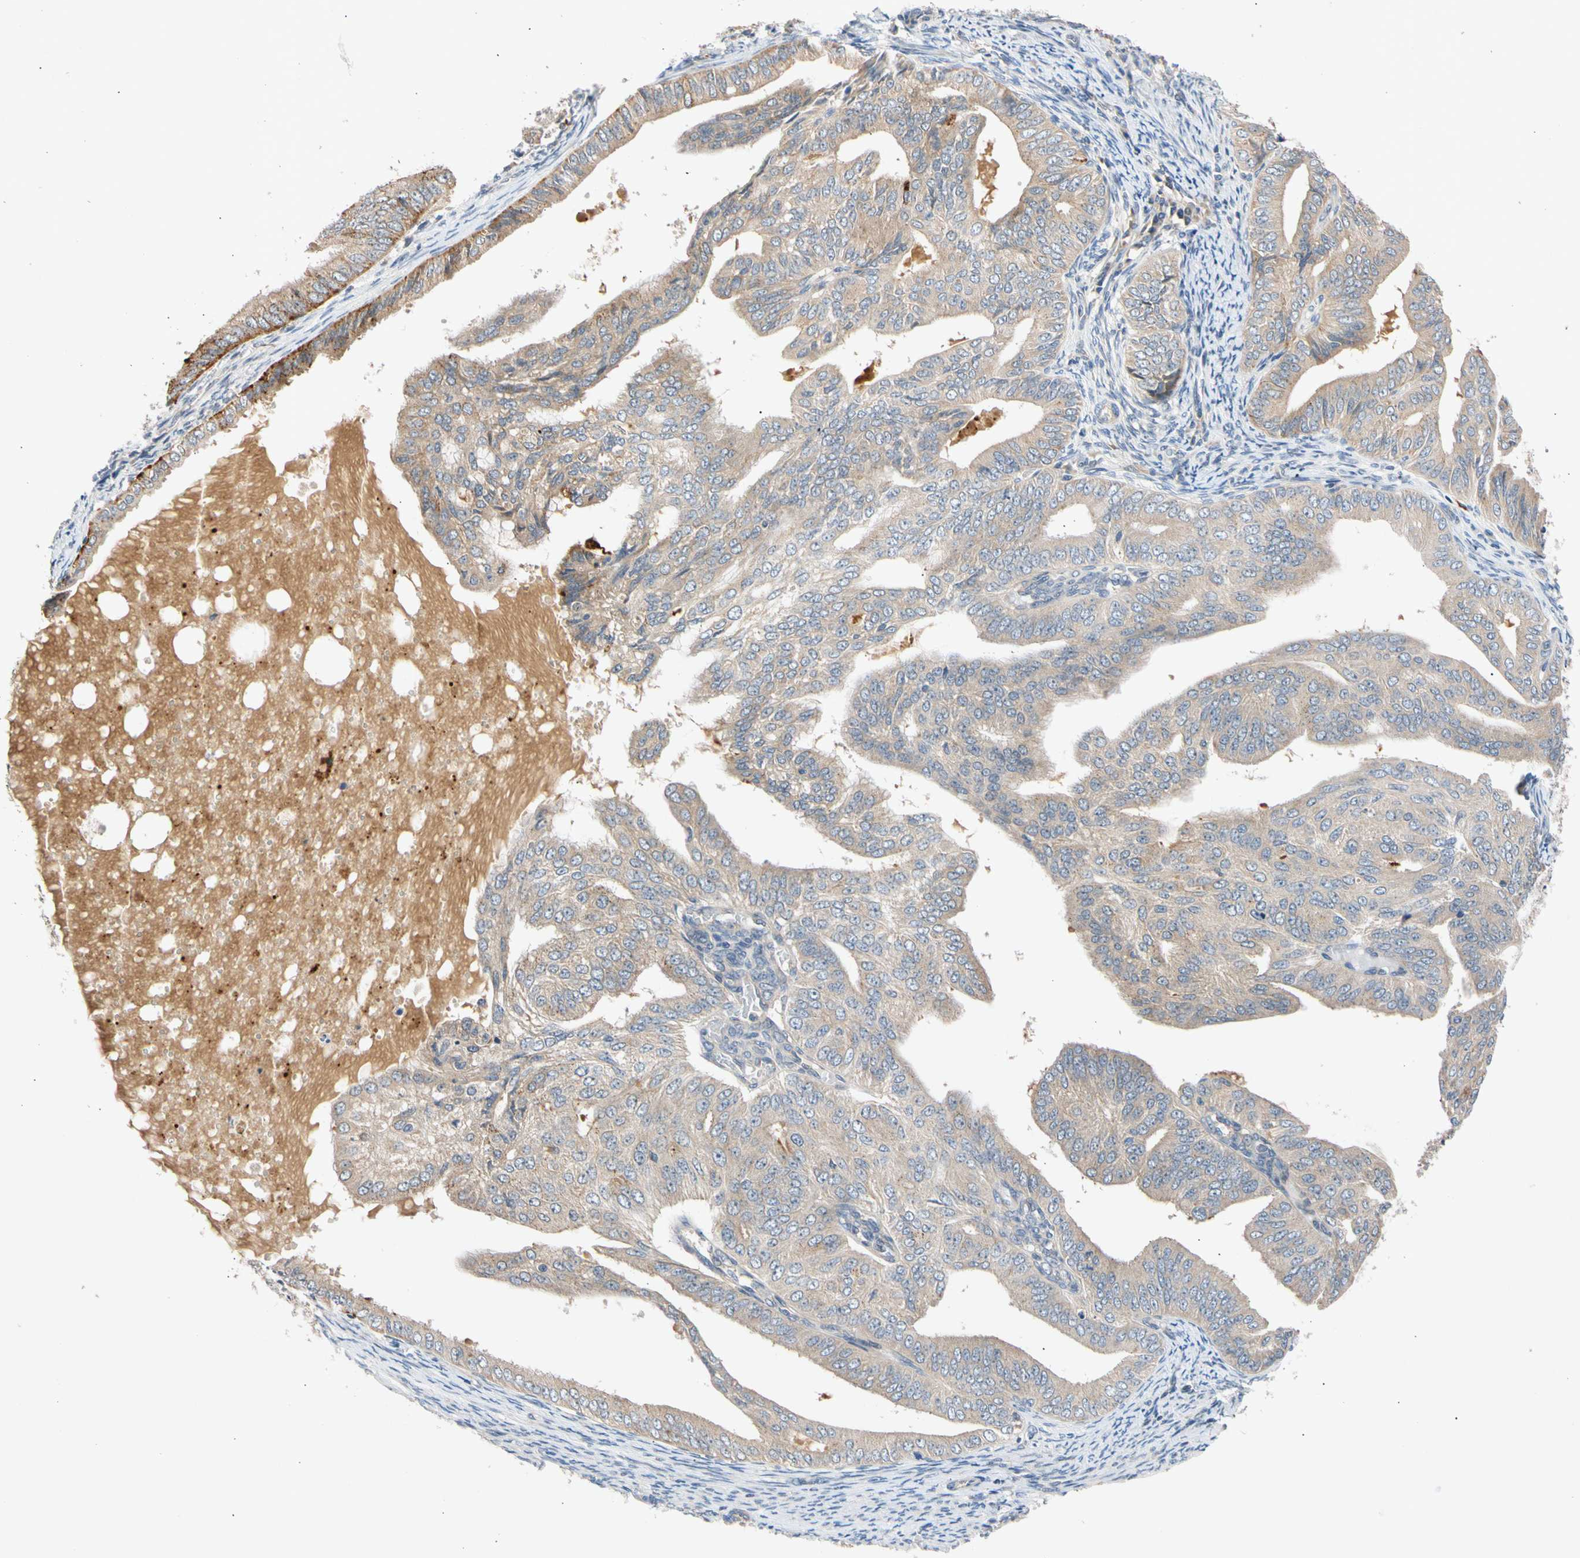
{"staining": {"intensity": "weak", "quantity": ">75%", "location": "cytoplasmic/membranous"}, "tissue": "endometrial cancer", "cell_type": "Tumor cells", "image_type": "cancer", "snomed": [{"axis": "morphology", "description": "Adenocarcinoma, NOS"}, {"axis": "topography", "description": "Endometrium"}], "caption": "A brown stain shows weak cytoplasmic/membranous positivity of a protein in endometrial adenocarcinoma tumor cells. Using DAB (3,3'-diaminobenzidine) (brown) and hematoxylin (blue) stains, captured at high magnification using brightfield microscopy.", "gene": "CNST", "patient": {"sex": "female", "age": 58}}